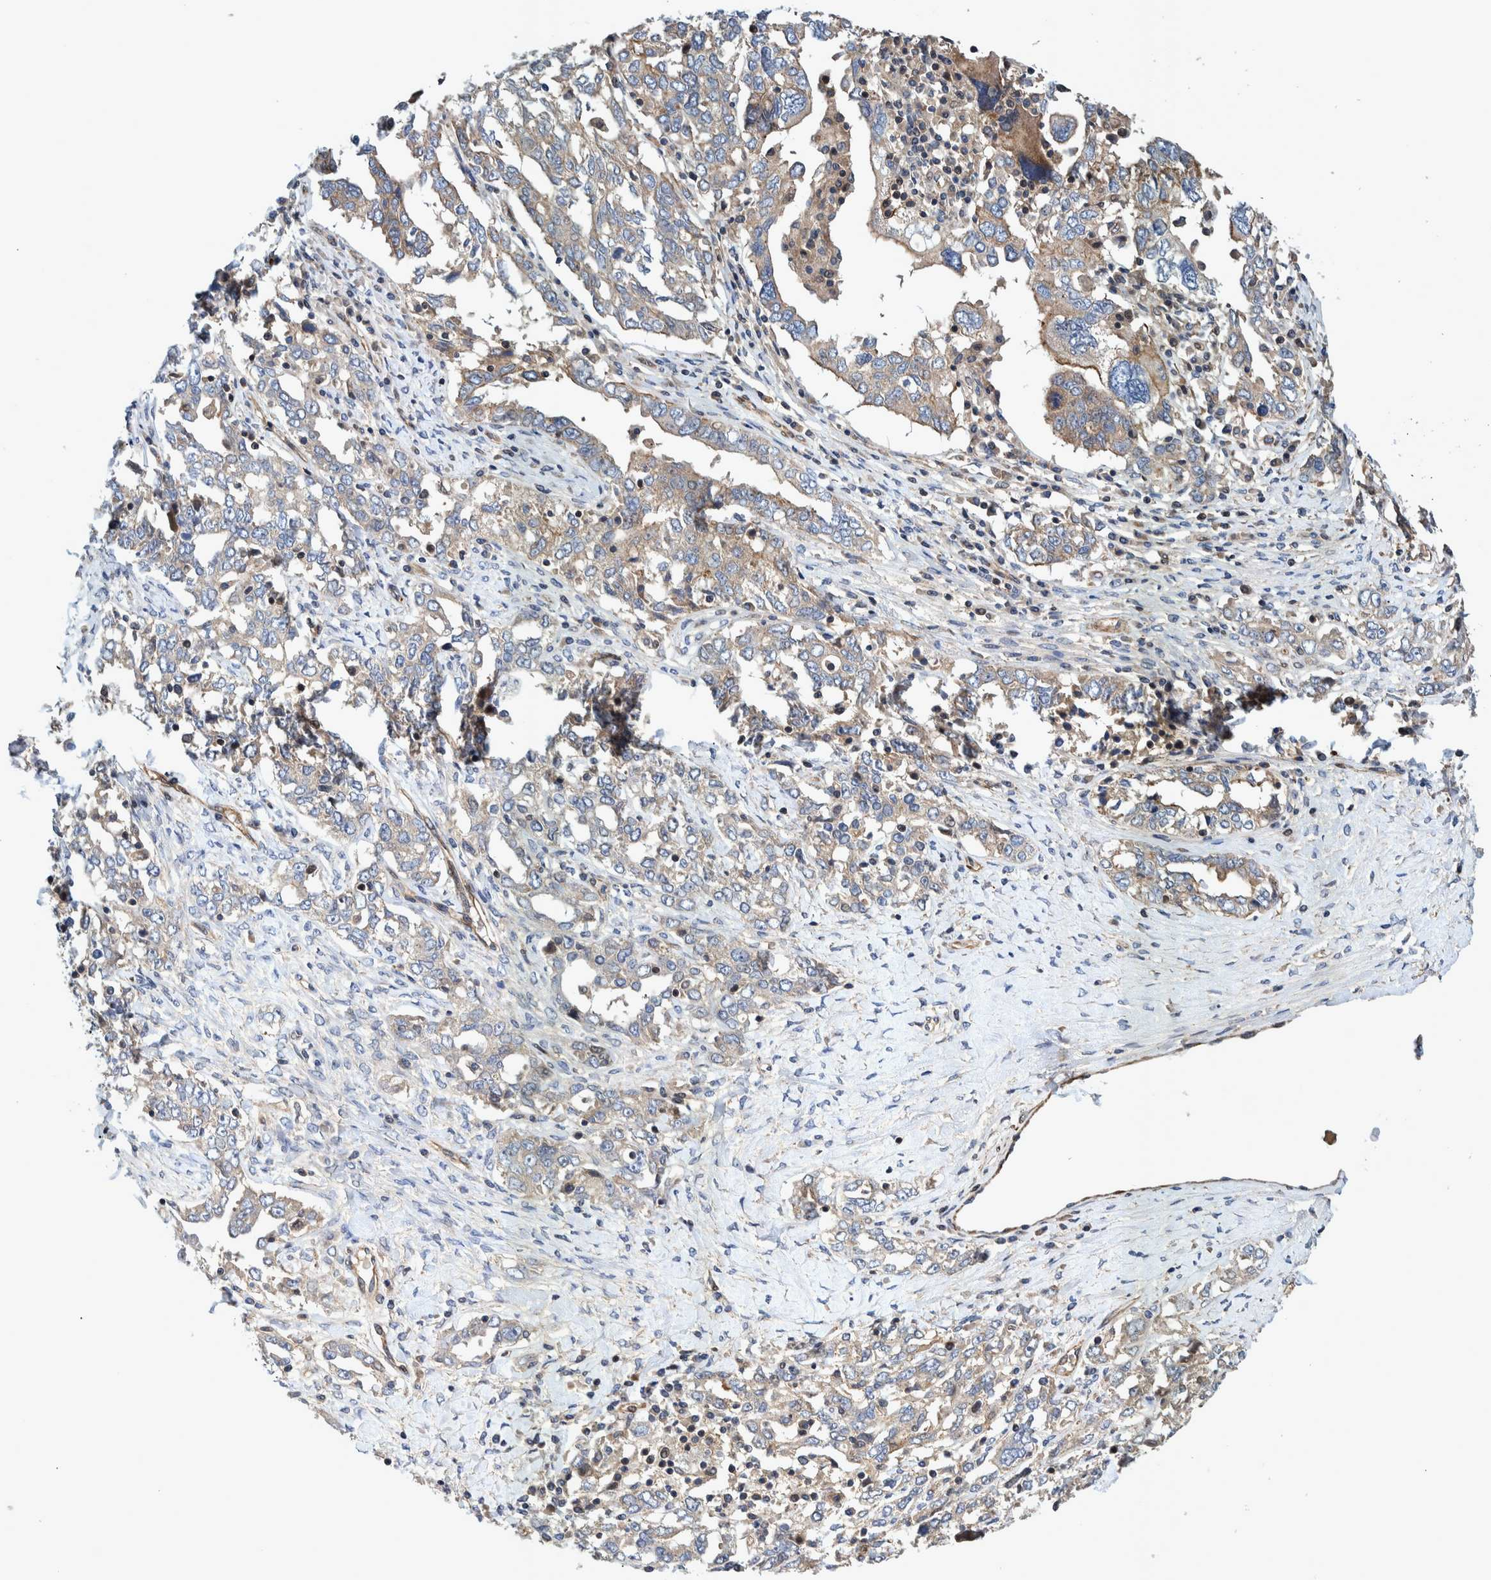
{"staining": {"intensity": "weak", "quantity": ">75%", "location": "cytoplasmic/membranous"}, "tissue": "ovarian cancer", "cell_type": "Tumor cells", "image_type": "cancer", "snomed": [{"axis": "morphology", "description": "Carcinoma, endometroid"}, {"axis": "topography", "description": "Ovary"}], "caption": "A brown stain labels weak cytoplasmic/membranous expression of a protein in human ovarian endometroid carcinoma tumor cells. Nuclei are stained in blue.", "gene": "GRPEL2", "patient": {"sex": "female", "age": 62}}